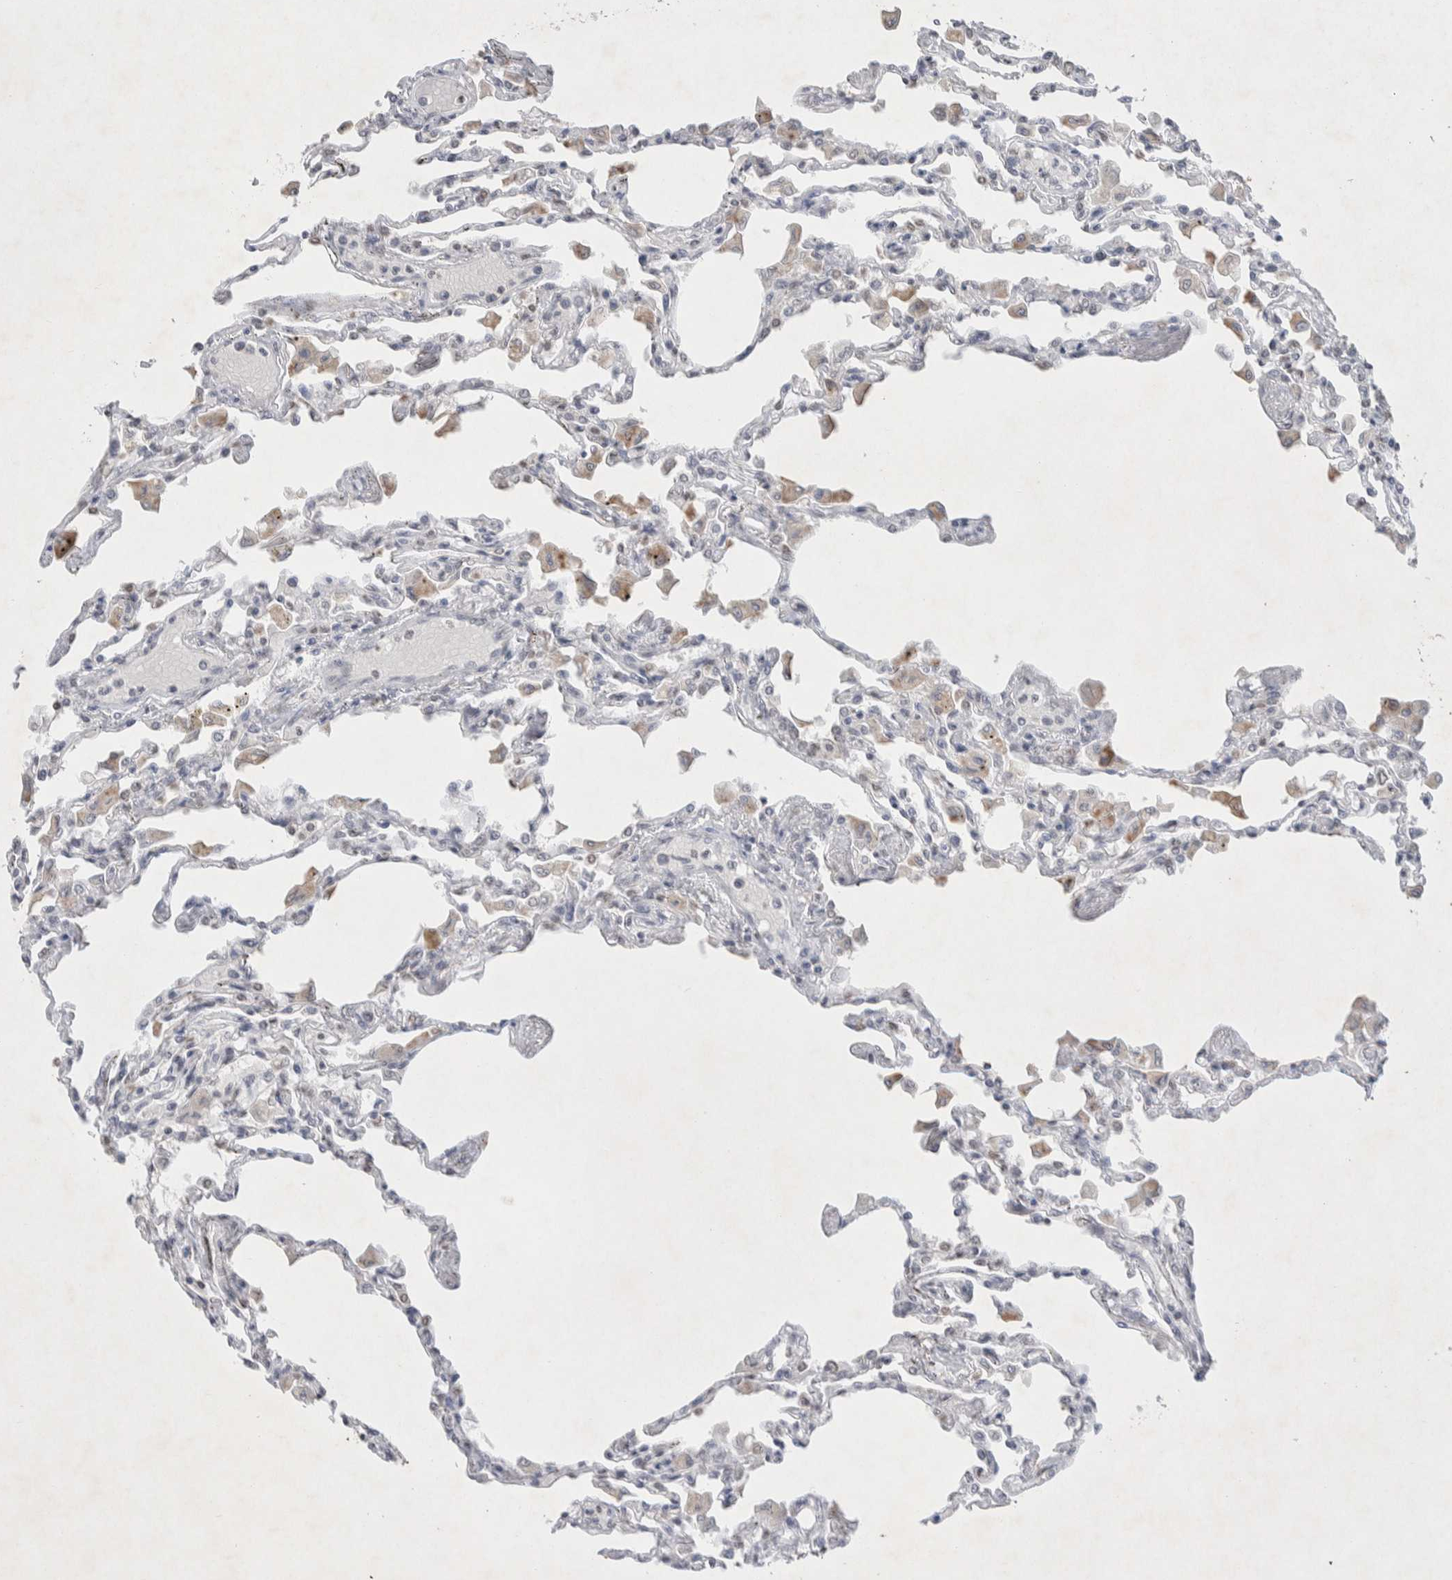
{"staining": {"intensity": "negative", "quantity": "none", "location": "none"}, "tissue": "lung", "cell_type": "Alveolar cells", "image_type": "normal", "snomed": [{"axis": "morphology", "description": "Normal tissue, NOS"}, {"axis": "topography", "description": "Bronchus"}, {"axis": "topography", "description": "Lung"}], "caption": "A photomicrograph of lung stained for a protein displays no brown staining in alveolar cells. (DAB IHC, high magnification).", "gene": "PRMT1", "patient": {"sex": "female", "age": 49}}